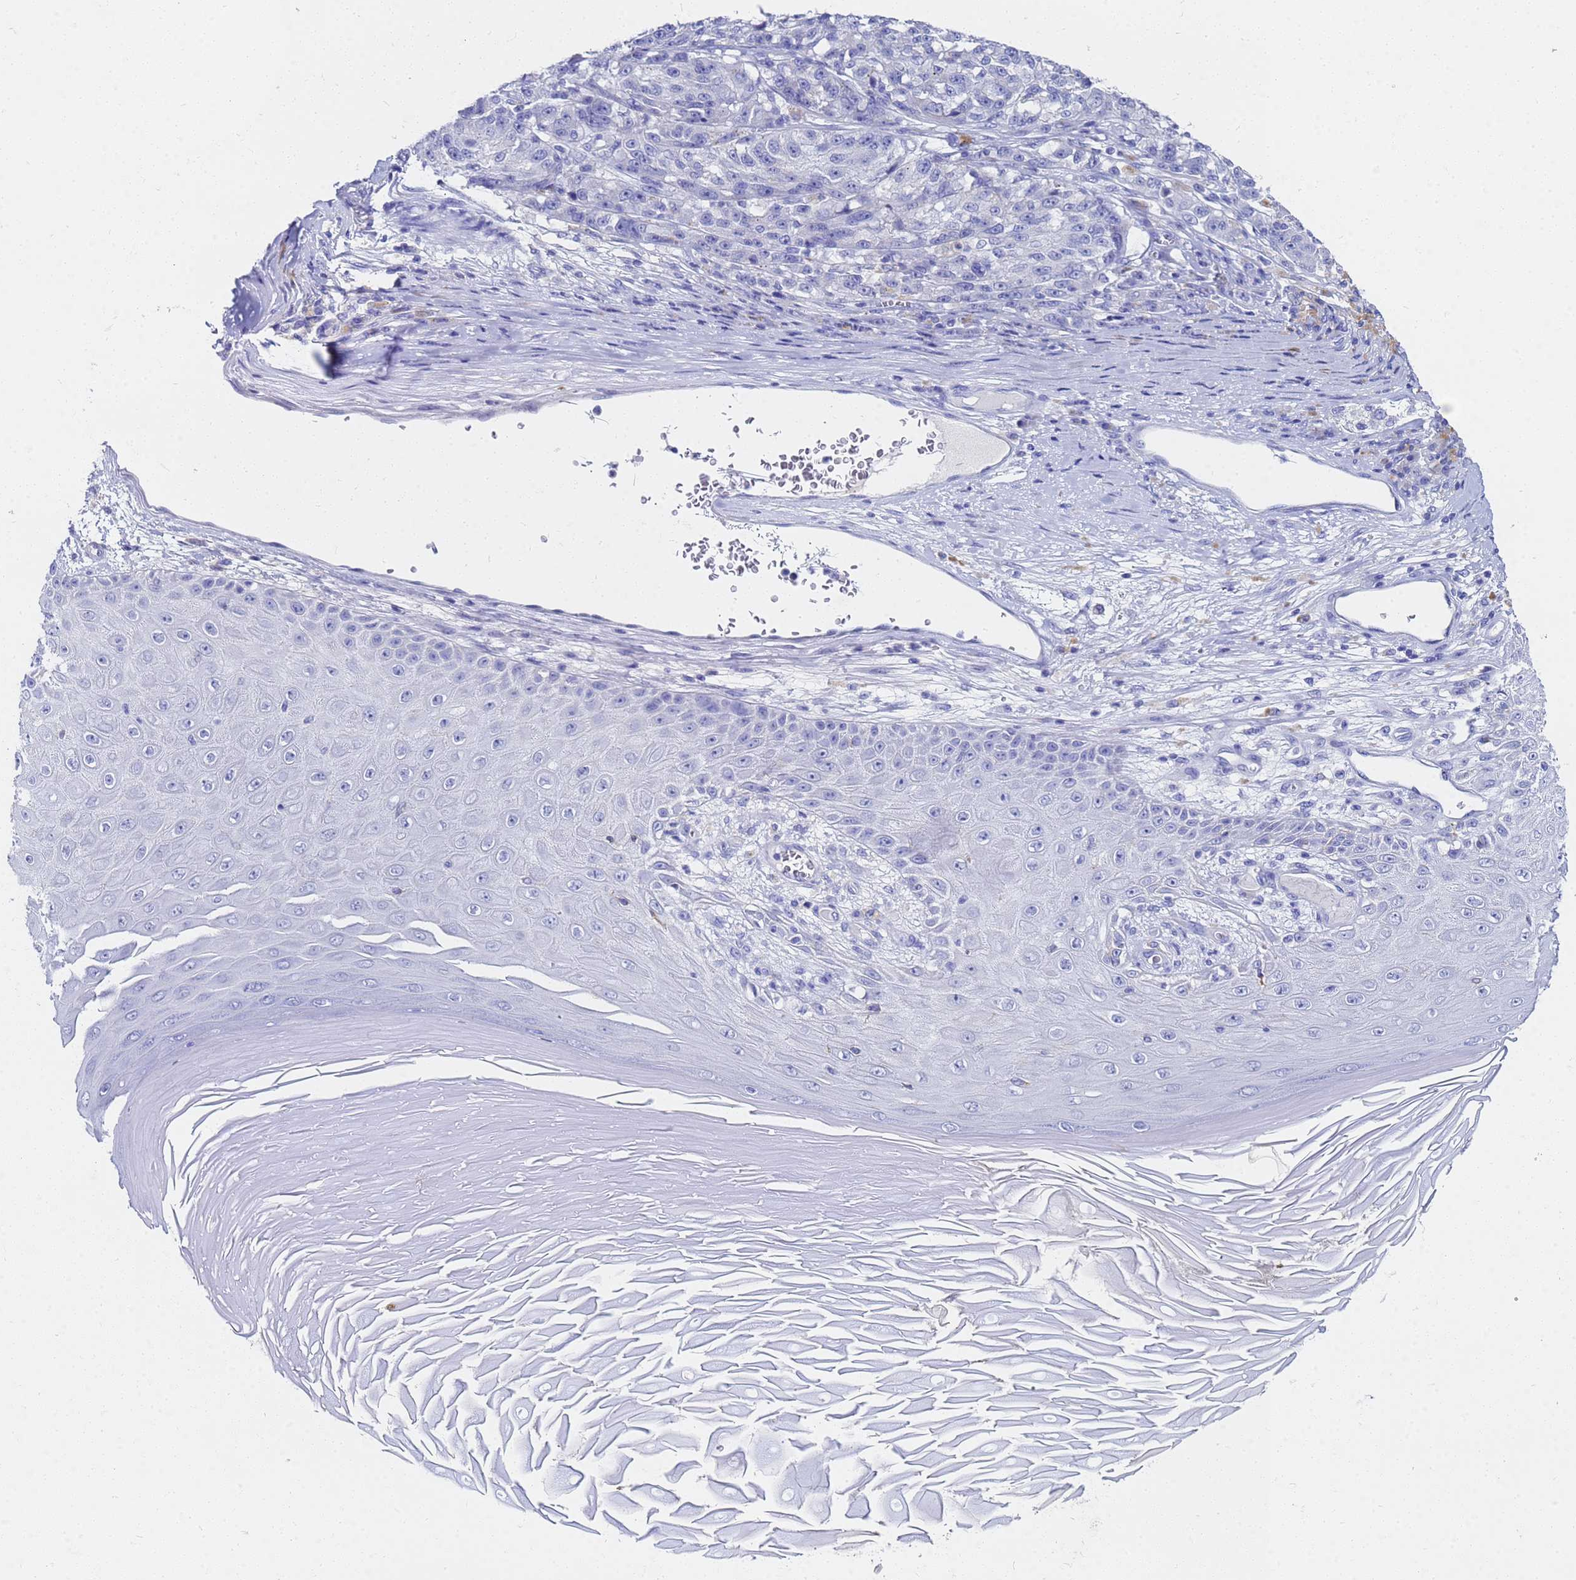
{"staining": {"intensity": "negative", "quantity": "none", "location": "none"}, "tissue": "melanoma", "cell_type": "Tumor cells", "image_type": "cancer", "snomed": [{"axis": "morphology", "description": "Malignant melanoma, NOS"}, {"axis": "topography", "description": "Skin"}], "caption": "Tumor cells are negative for protein expression in human melanoma.", "gene": "C2orf72", "patient": {"sex": "male", "age": 53}}